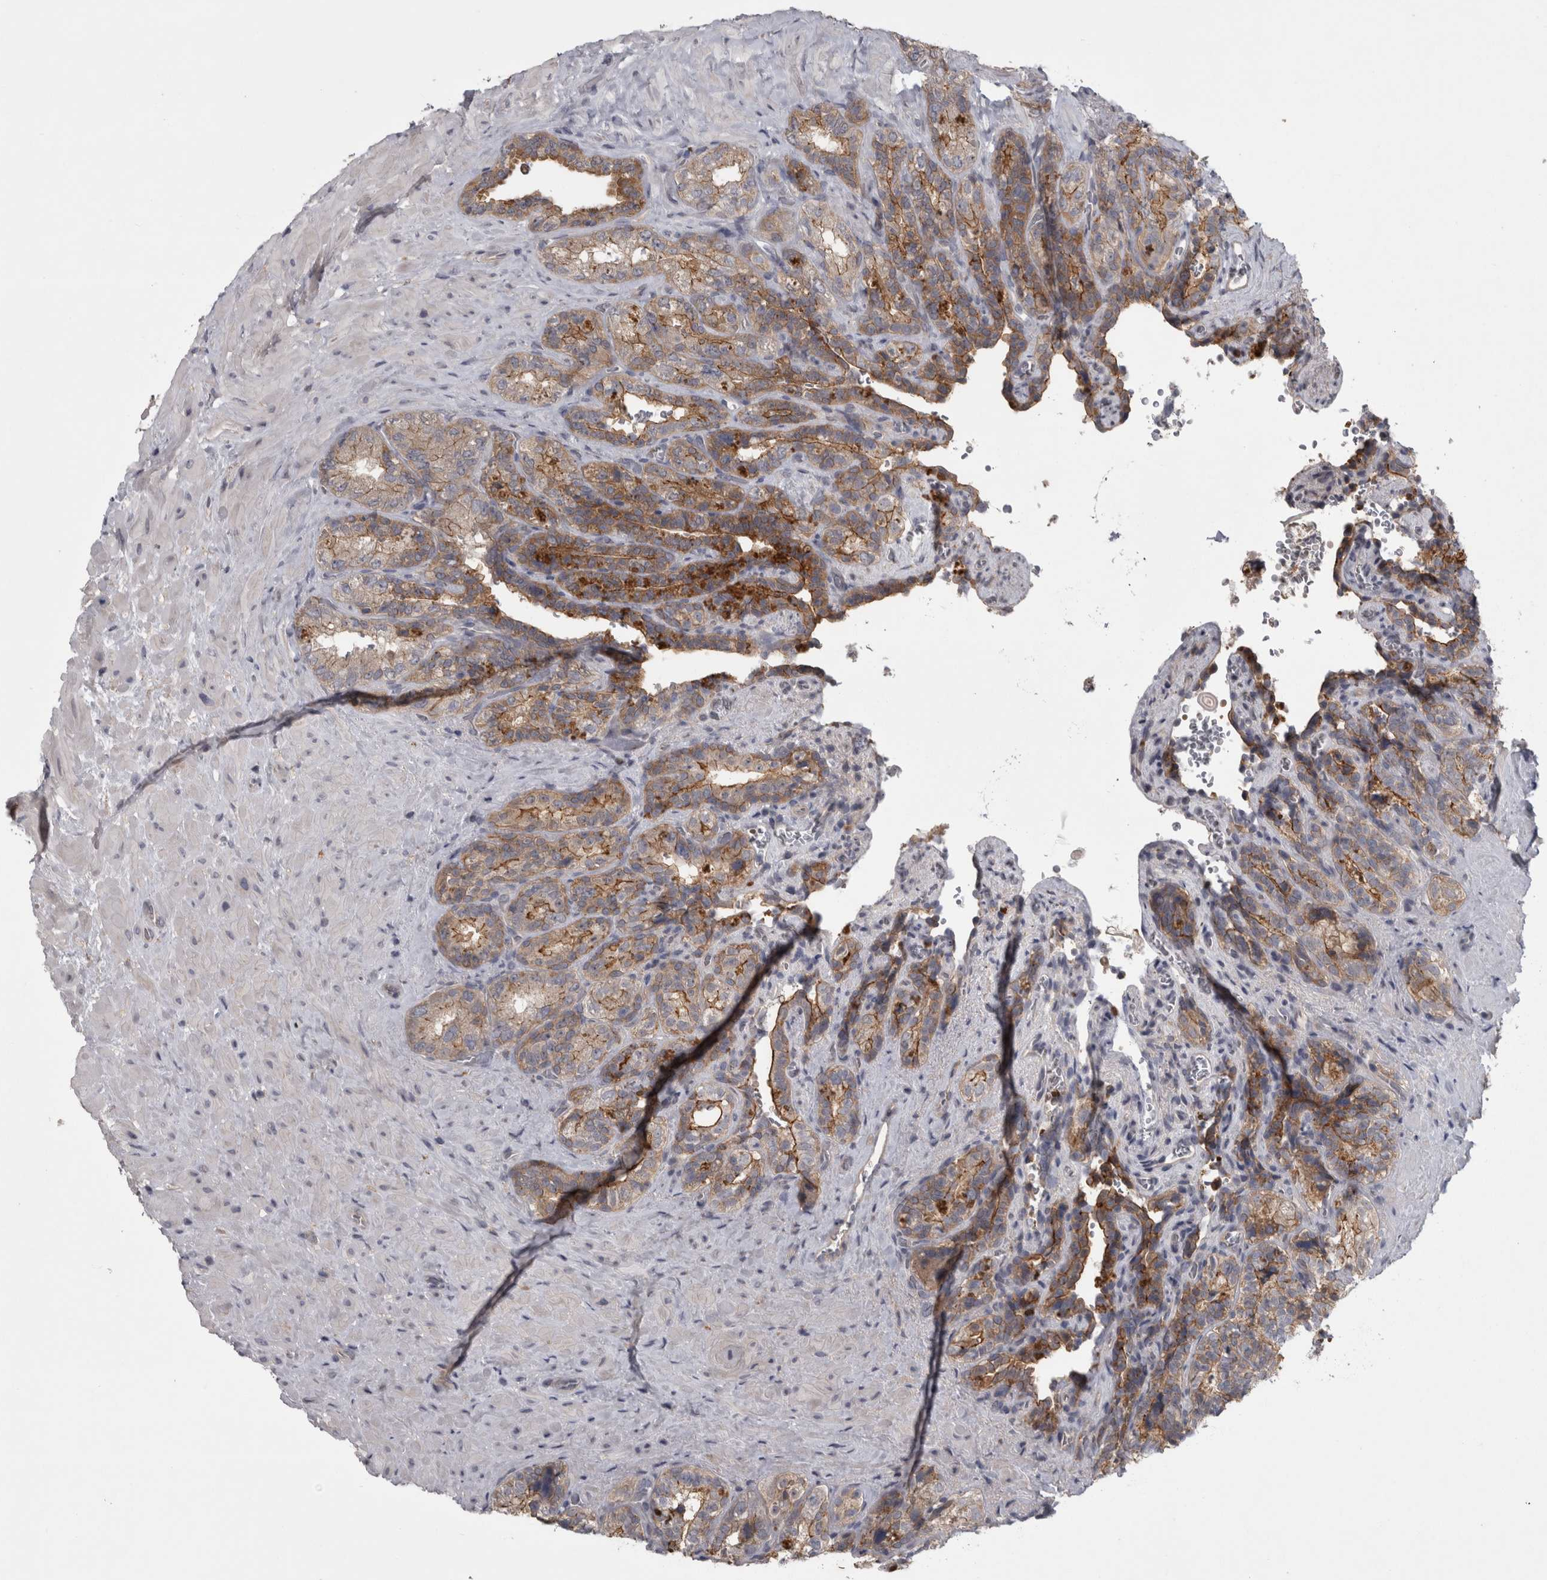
{"staining": {"intensity": "weak", "quantity": "25%-75%", "location": "cytoplasmic/membranous"}, "tissue": "seminal vesicle", "cell_type": "Glandular cells", "image_type": "normal", "snomed": [{"axis": "morphology", "description": "Normal tissue, NOS"}, {"axis": "topography", "description": "Prostate"}, {"axis": "topography", "description": "Seminal veicle"}], "caption": "IHC photomicrograph of benign seminal vesicle: human seminal vesicle stained using immunohistochemistry (IHC) shows low levels of weak protein expression localized specifically in the cytoplasmic/membranous of glandular cells, appearing as a cytoplasmic/membranous brown color.", "gene": "PRKCI", "patient": {"sex": "male", "age": 67}}